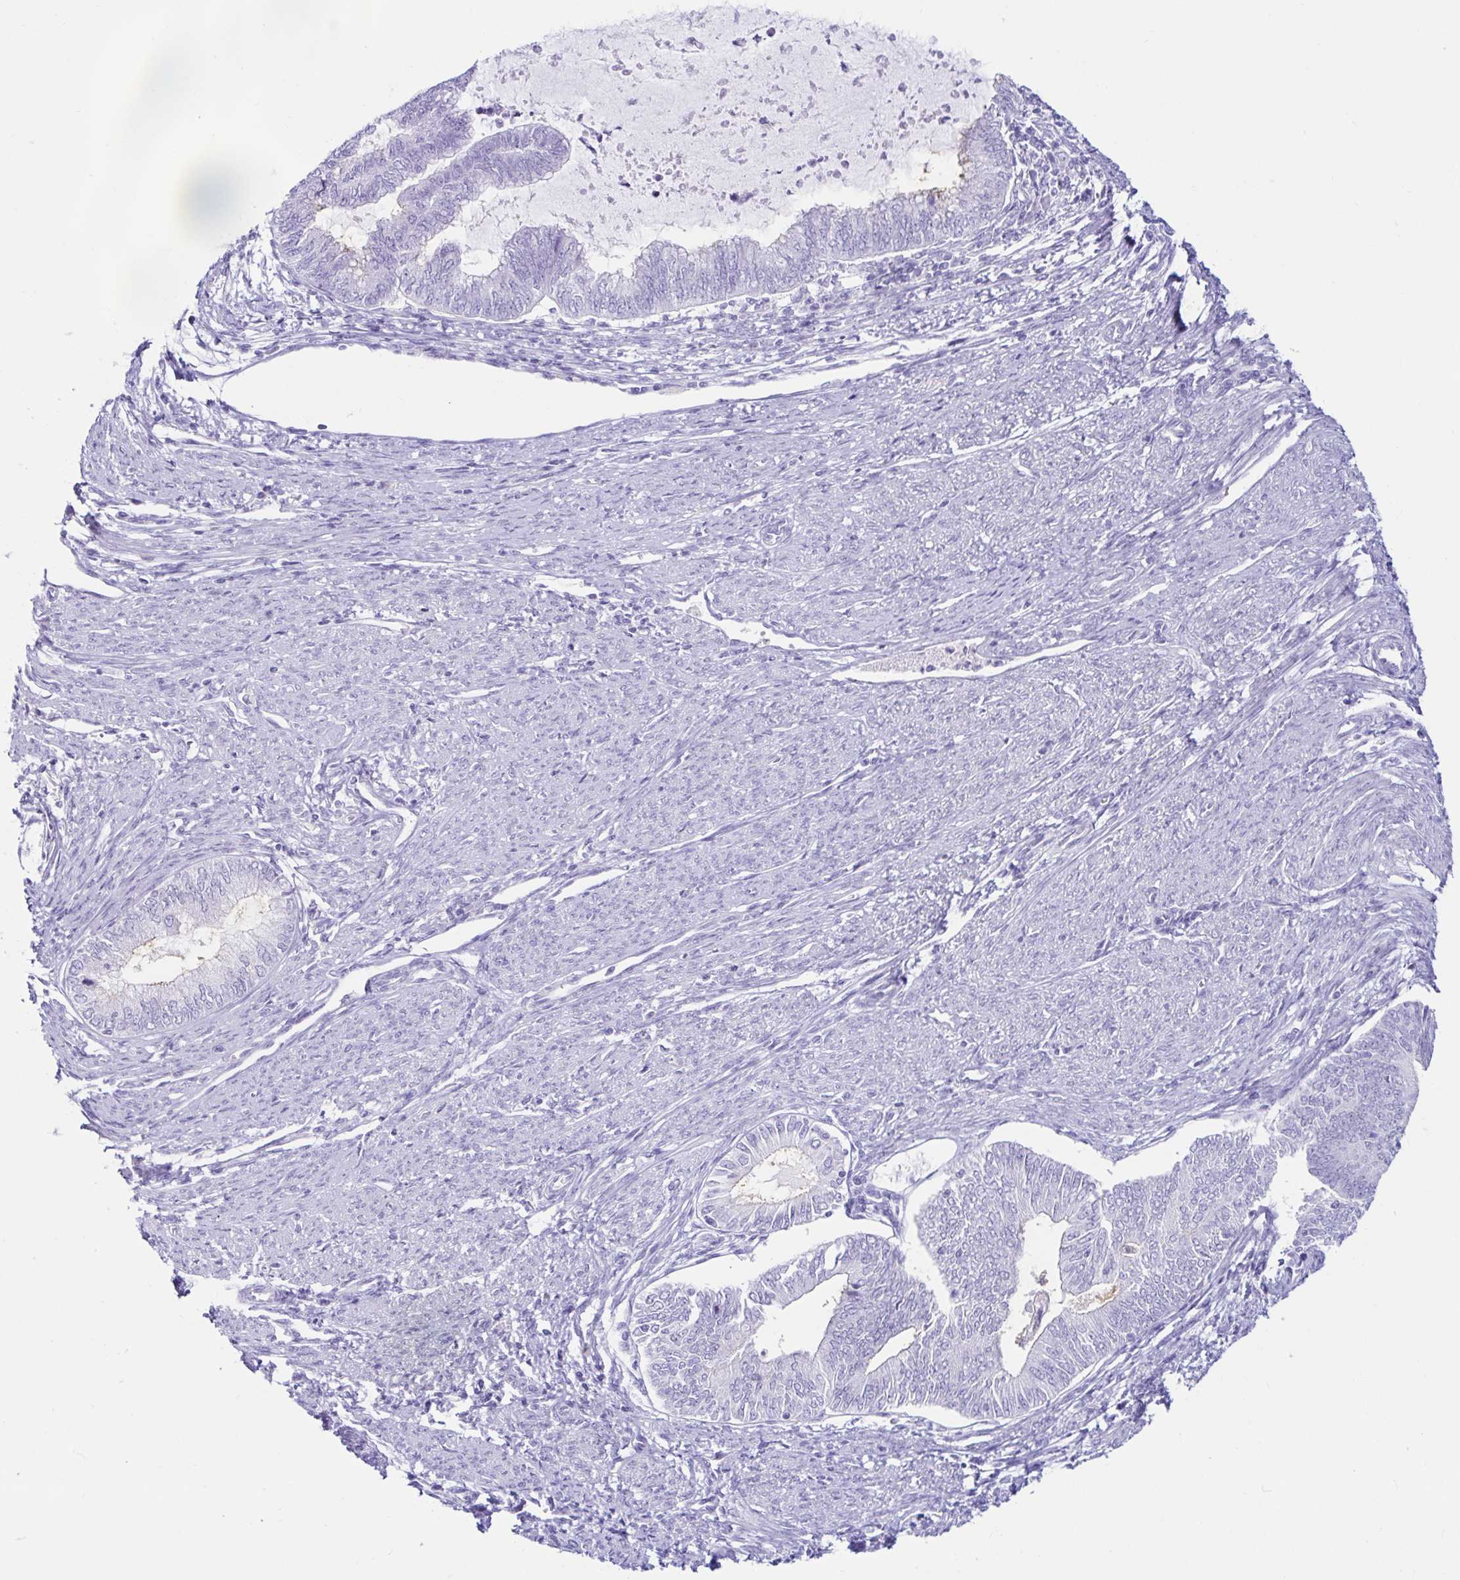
{"staining": {"intensity": "negative", "quantity": "none", "location": "none"}, "tissue": "endometrial cancer", "cell_type": "Tumor cells", "image_type": "cancer", "snomed": [{"axis": "morphology", "description": "Adenocarcinoma, NOS"}, {"axis": "topography", "description": "Endometrium"}], "caption": "IHC micrograph of adenocarcinoma (endometrial) stained for a protein (brown), which demonstrates no expression in tumor cells. The staining was performed using DAB (3,3'-diaminobenzidine) to visualize the protein expression in brown, while the nuclei were stained in blue with hematoxylin (Magnification: 20x).", "gene": "BEST1", "patient": {"sex": "female", "age": 79}}